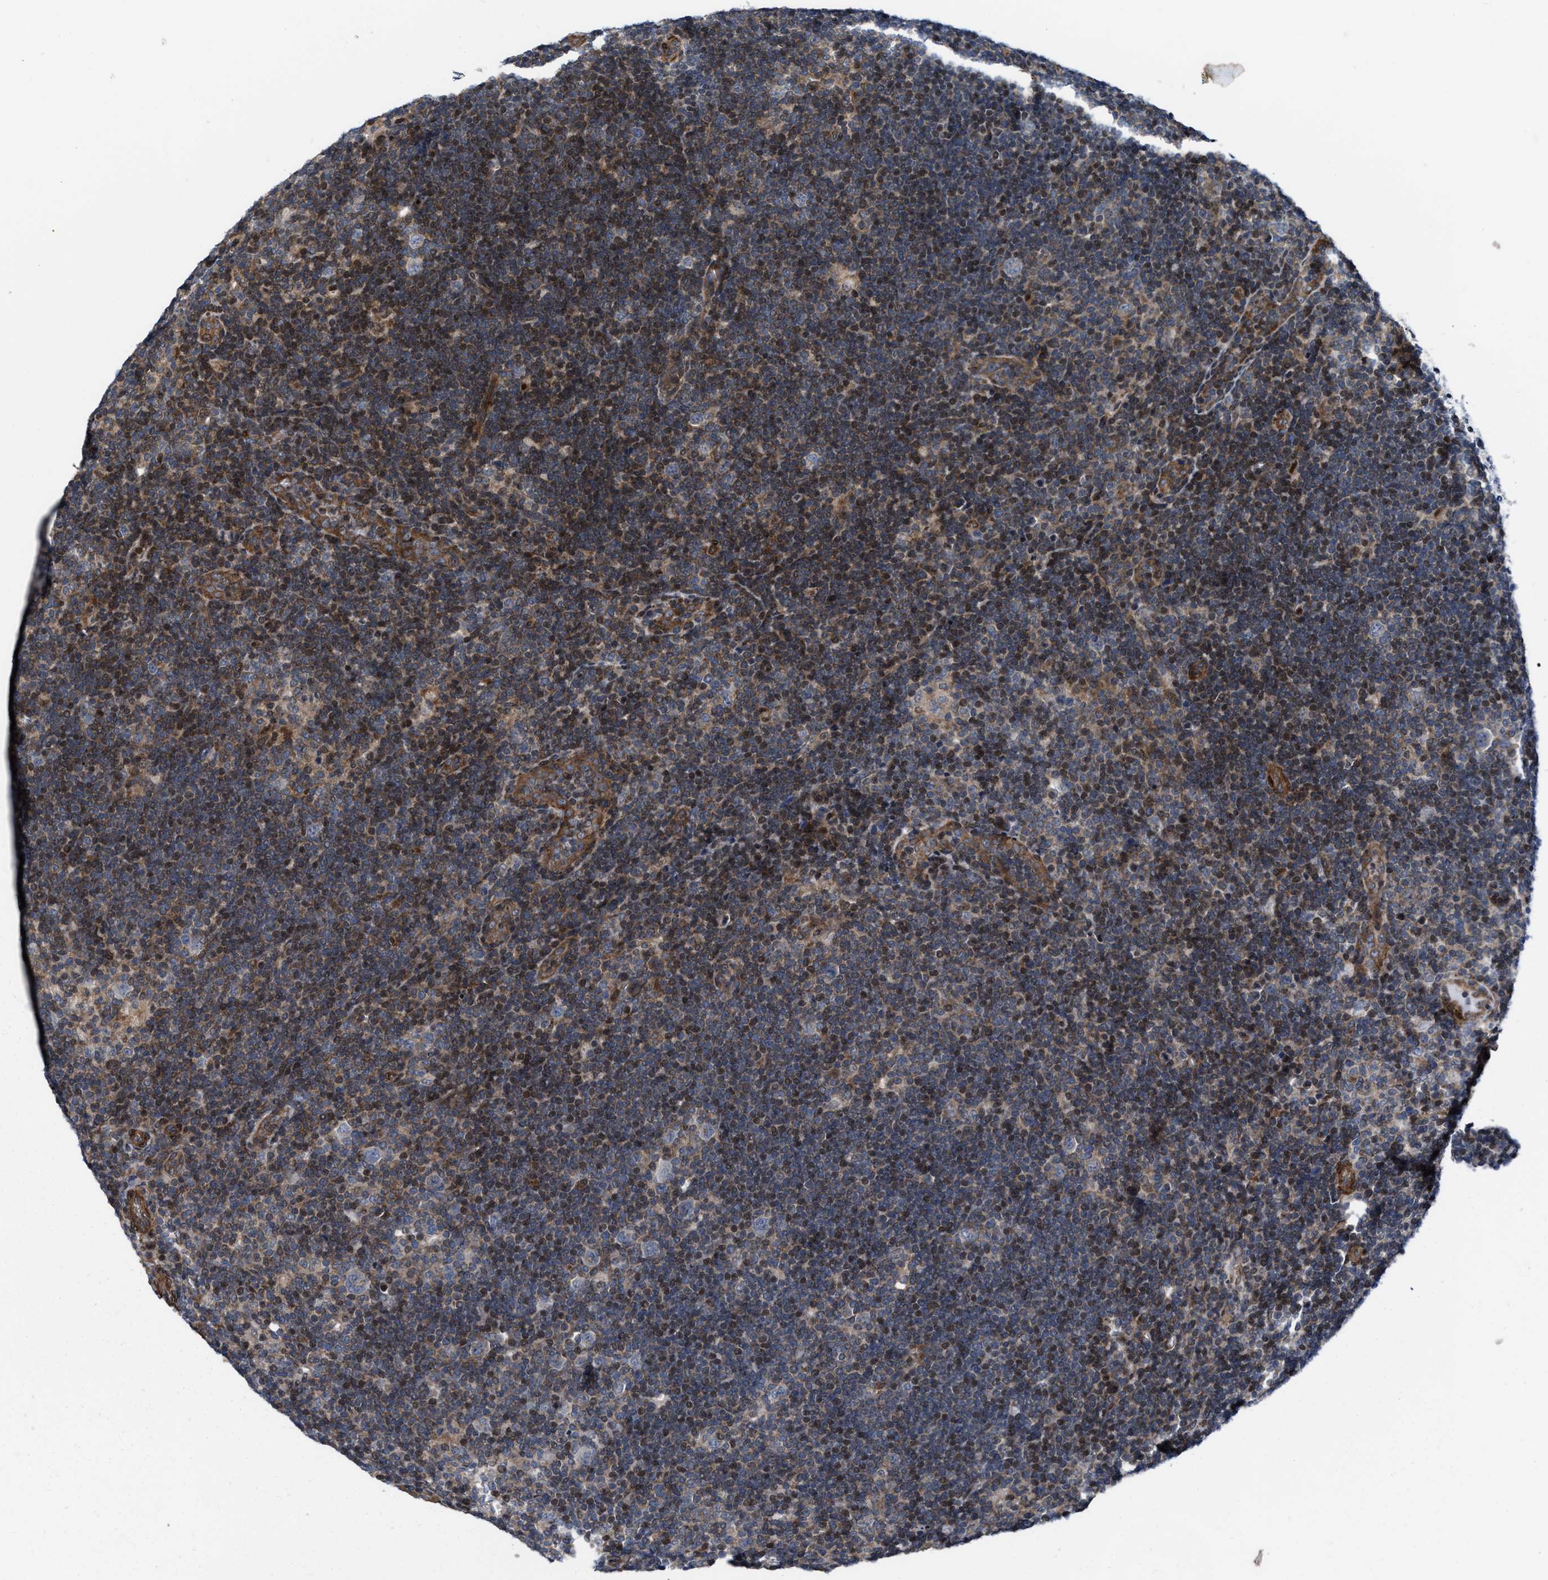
{"staining": {"intensity": "negative", "quantity": "none", "location": "none"}, "tissue": "lymphoma", "cell_type": "Tumor cells", "image_type": "cancer", "snomed": [{"axis": "morphology", "description": "Hodgkin's disease, NOS"}, {"axis": "topography", "description": "Lymph node"}], "caption": "The immunohistochemistry histopathology image has no significant expression in tumor cells of lymphoma tissue. (Brightfield microscopy of DAB (3,3'-diaminobenzidine) IHC at high magnification).", "gene": "TGFB1I1", "patient": {"sex": "female", "age": 57}}